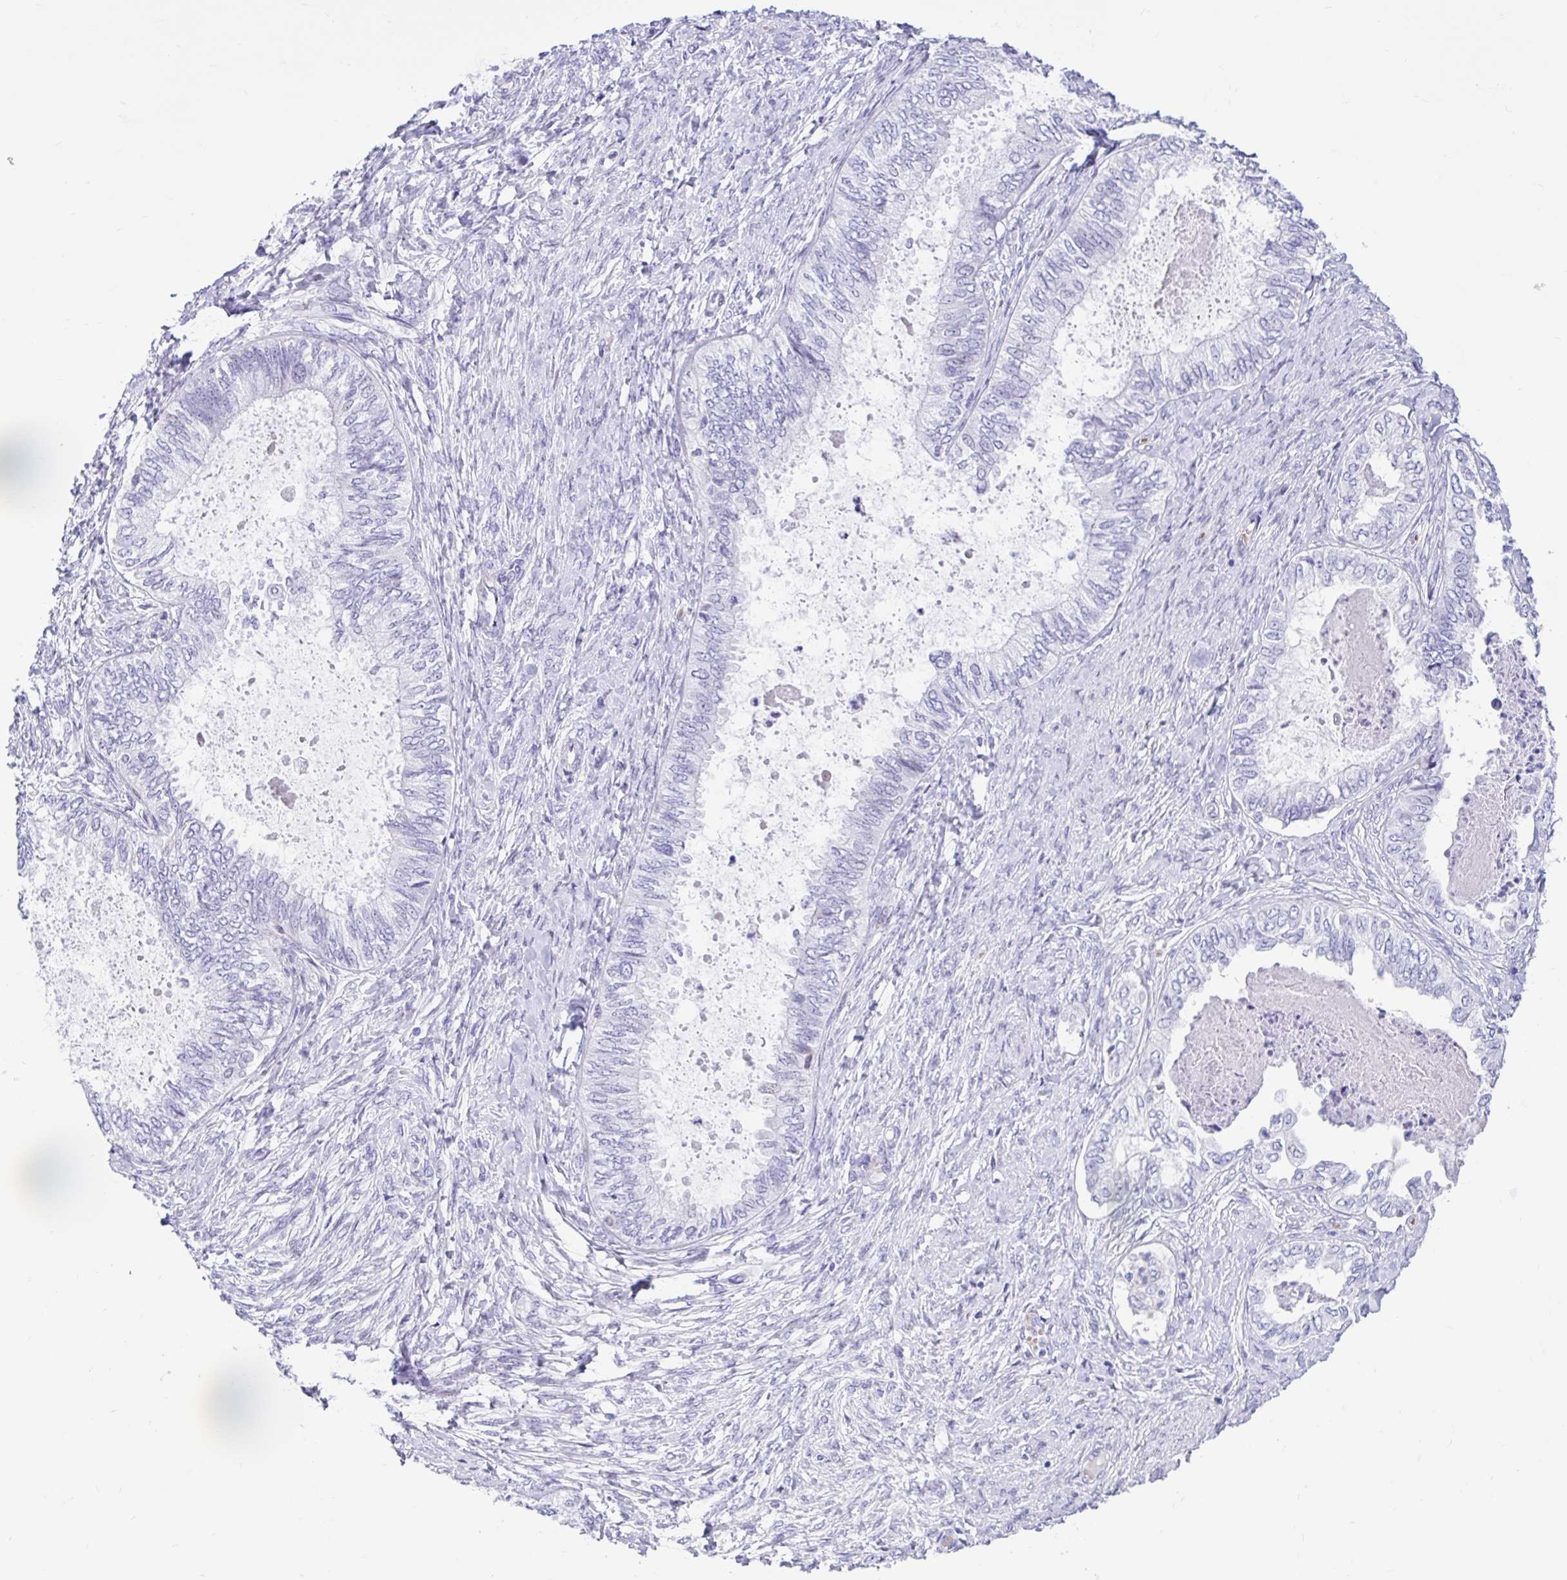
{"staining": {"intensity": "negative", "quantity": "none", "location": "none"}, "tissue": "ovarian cancer", "cell_type": "Tumor cells", "image_type": "cancer", "snomed": [{"axis": "morphology", "description": "Carcinoma, endometroid"}, {"axis": "topography", "description": "Ovary"}], "caption": "Immunohistochemistry (IHC) of ovarian endometroid carcinoma shows no positivity in tumor cells.", "gene": "NHLH2", "patient": {"sex": "female", "age": 70}}